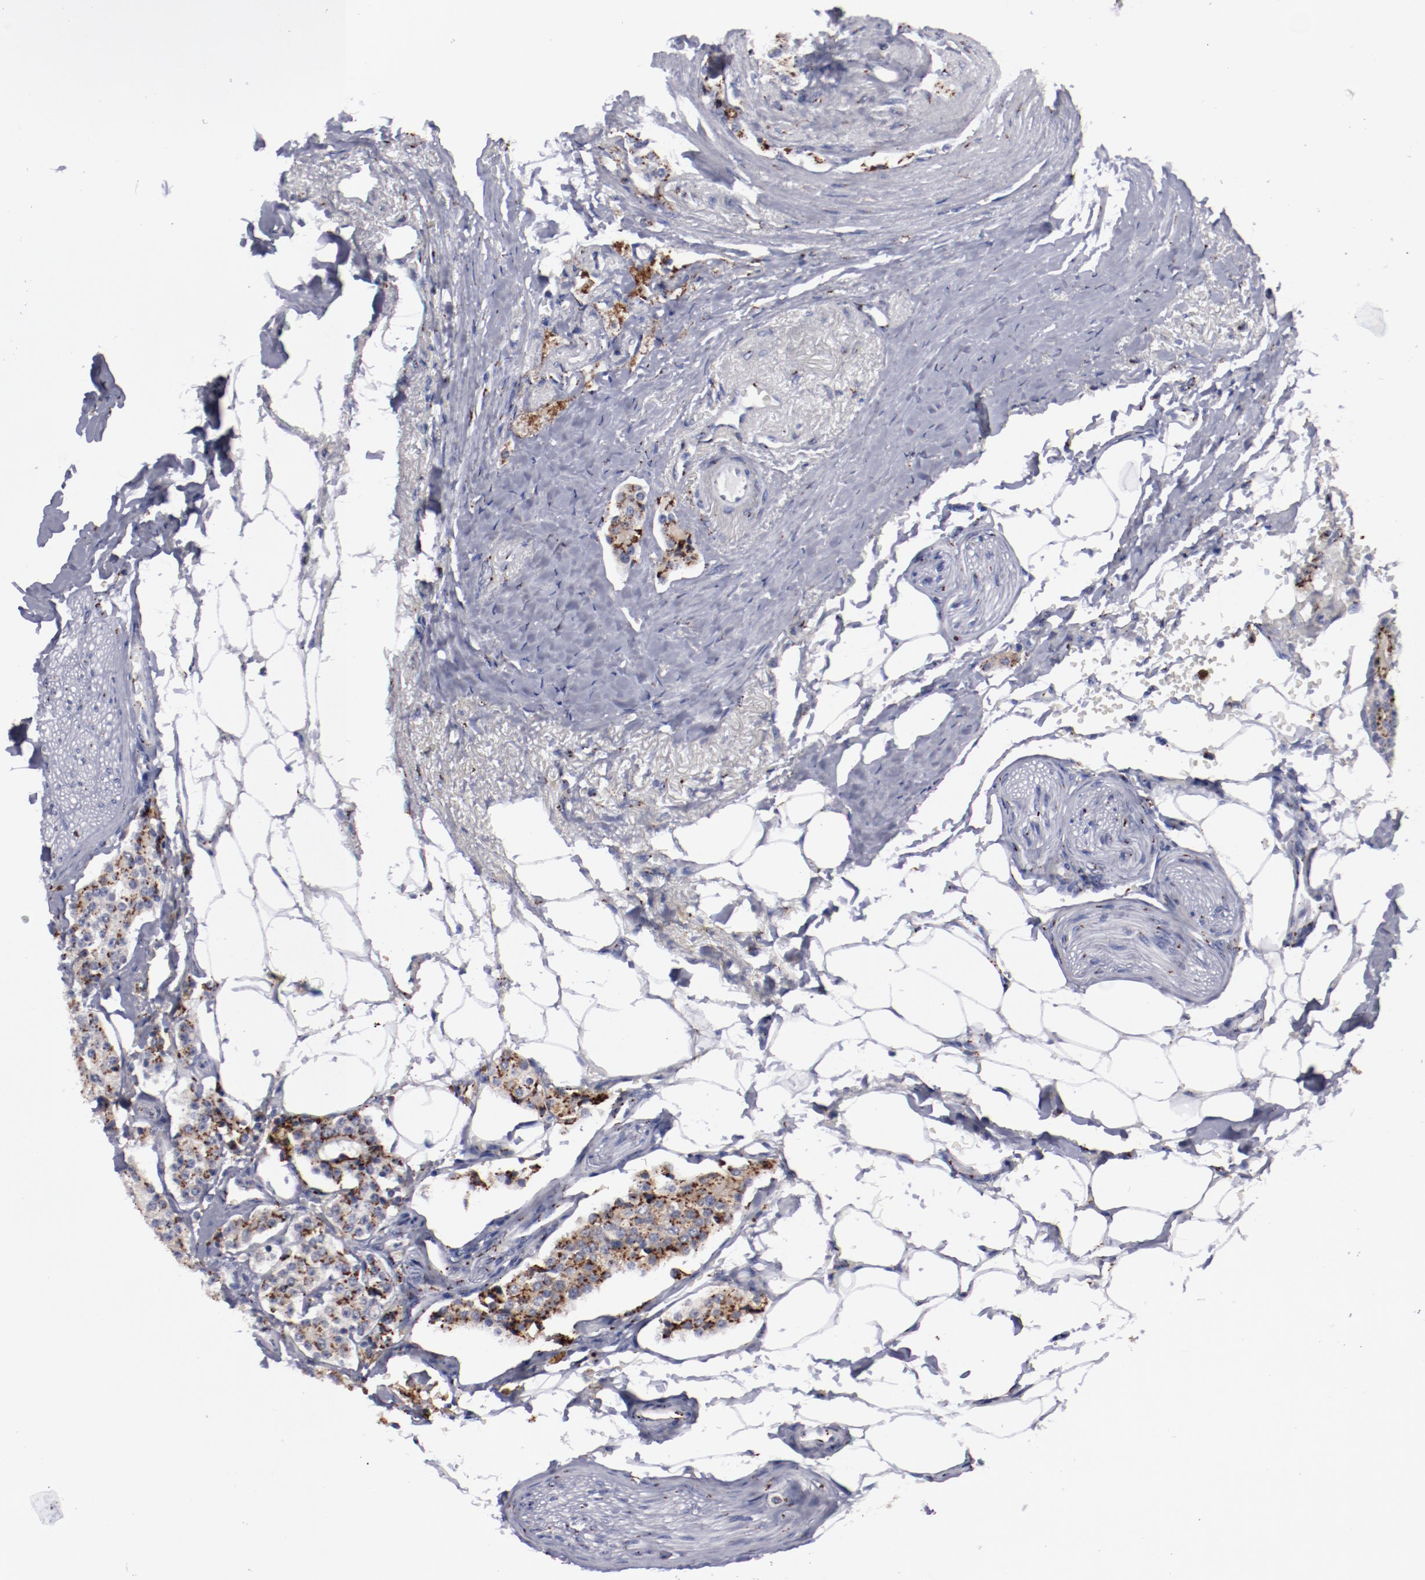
{"staining": {"intensity": "strong", "quantity": ">75%", "location": "cytoplasmic/membranous"}, "tissue": "carcinoid", "cell_type": "Tumor cells", "image_type": "cancer", "snomed": [{"axis": "morphology", "description": "Carcinoid, malignant, NOS"}, {"axis": "topography", "description": "Colon"}], "caption": "Carcinoid tissue displays strong cytoplasmic/membranous positivity in about >75% of tumor cells", "gene": "GOLIM4", "patient": {"sex": "female", "age": 61}}